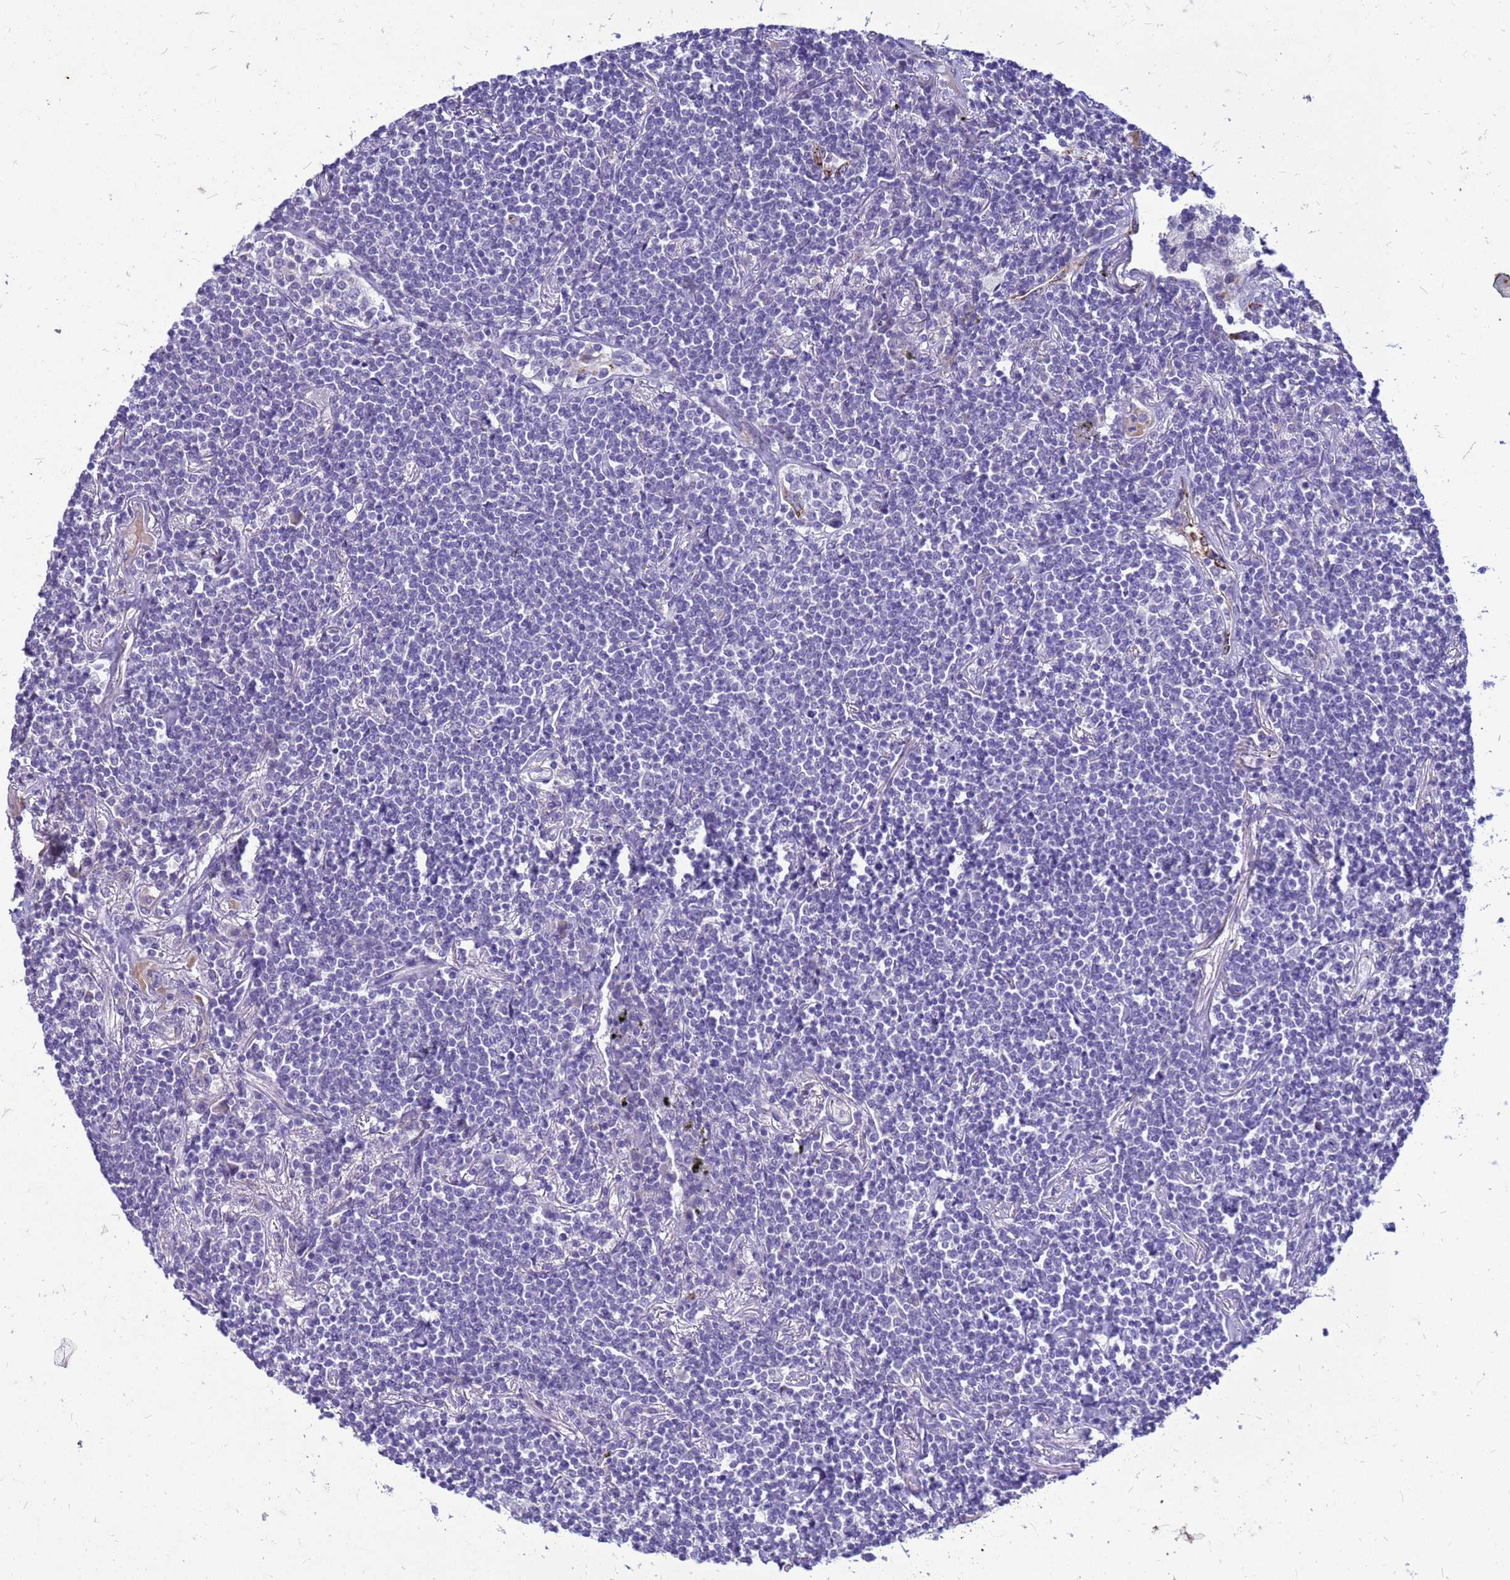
{"staining": {"intensity": "negative", "quantity": "none", "location": "none"}, "tissue": "lymphoma", "cell_type": "Tumor cells", "image_type": "cancer", "snomed": [{"axis": "morphology", "description": "Malignant lymphoma, non-Hodgkin's type, Low grade"}, {"axis": "topography", "description": "Lung"}], "caption": "IHC image of neoplastic tissue: human low-grade malignant lymphoma, non-Hodgkin's type stained with DAB displays no significant protein expression in tumor cells. The staining is performed using DAB (3,3'-diaminobenzidine) brown chromogen with nuclei counter-stained in using hematoxylin.", "gene": "AKR1C1", "patient": {"sex": "female", "age": 71}}